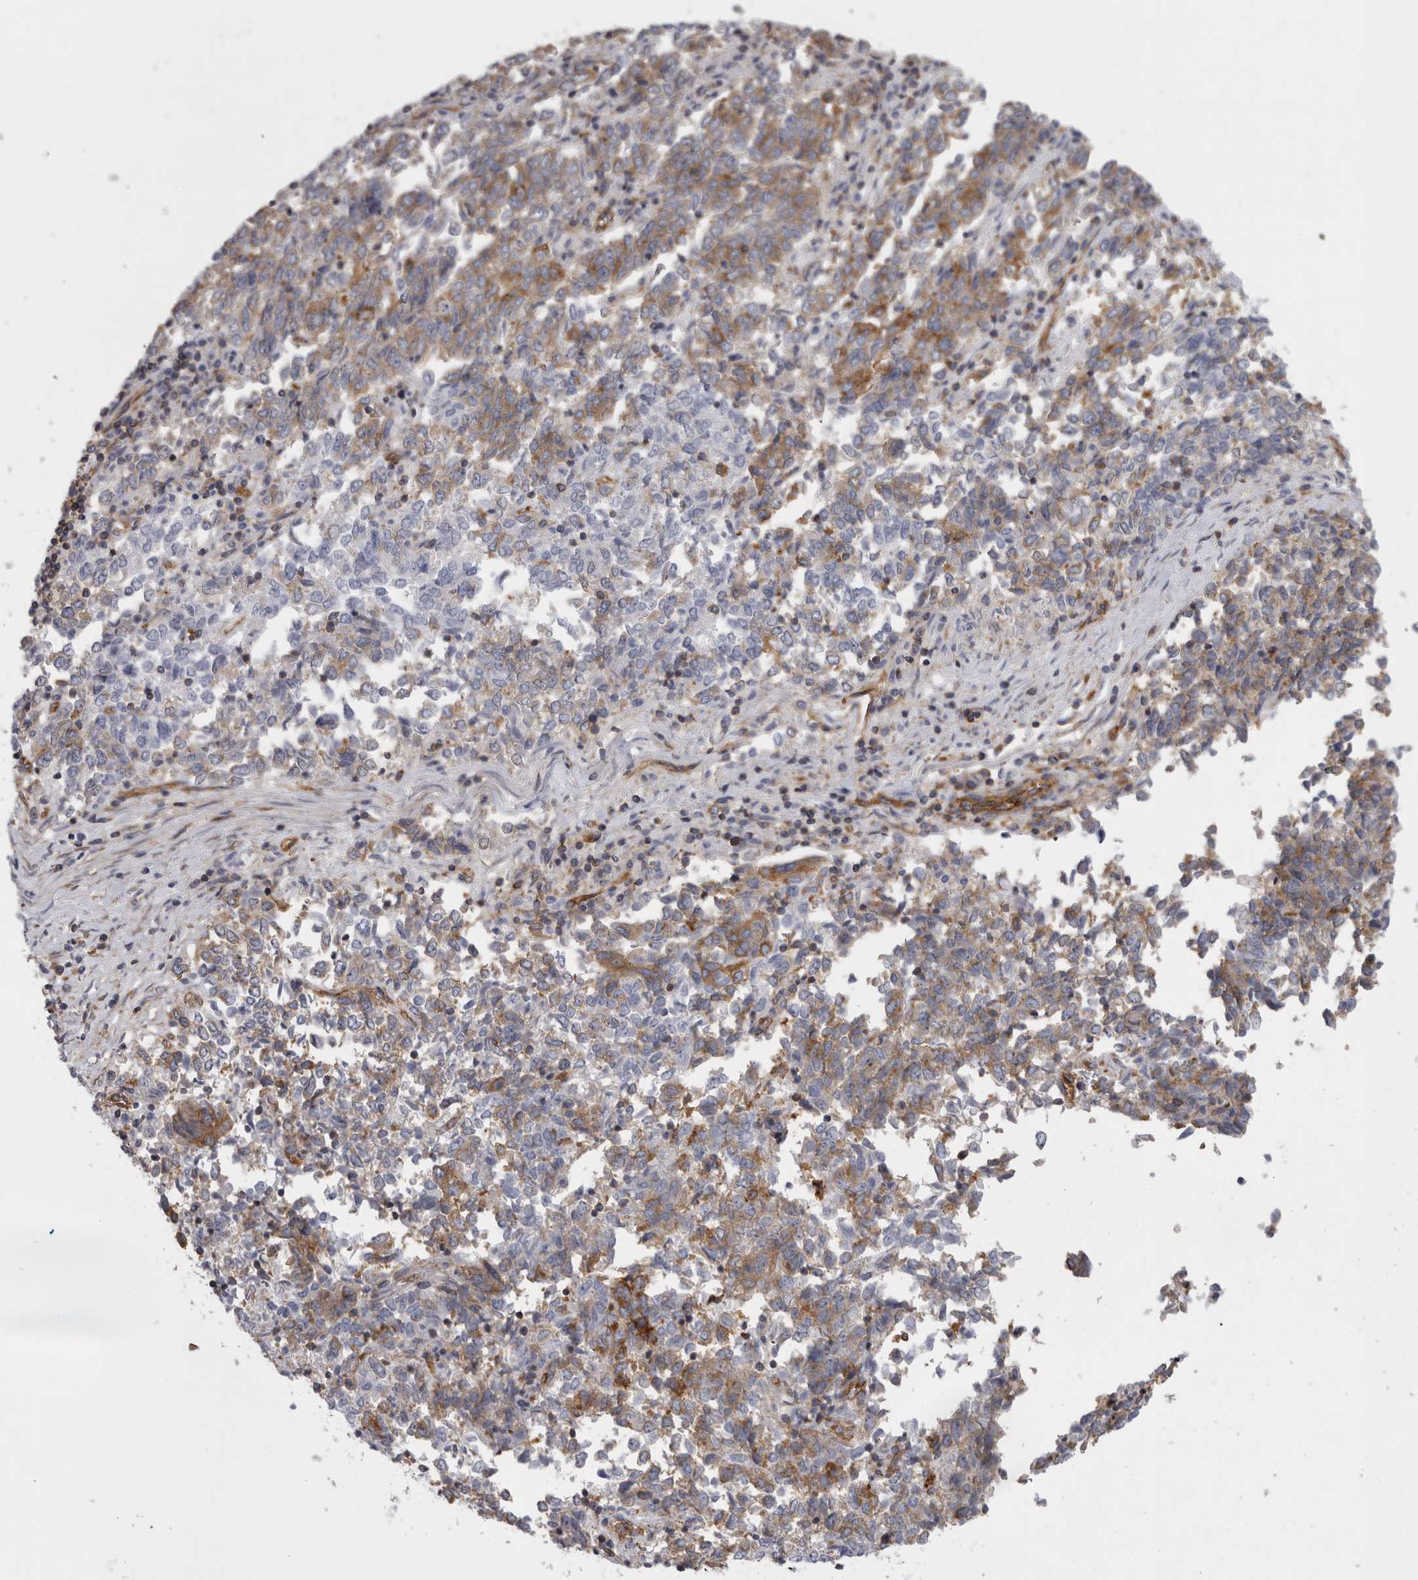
{"staining": {"intensity": "moderate", "quantity": "25%-75%", "location": "cytoplasmic/membranous"}, "tissue": "endometrial cancer", "cell_type": "Tumor cells", "image_type": "cancer", "snomed": [{"axis": "morphology", "description": "Adenocarcinoma, NOS"}, {"axis": "topography", "description": "Endometrium"}], "caption": "Endometrial adenocarcinoma was stained to show a protein in brown. There is medium levels of moderate cytoplasmic/membranous staining in about 25%-75% of tumor cells.", "gene": "ATXN3", "patient": {"sex": "female", "age": 80}}